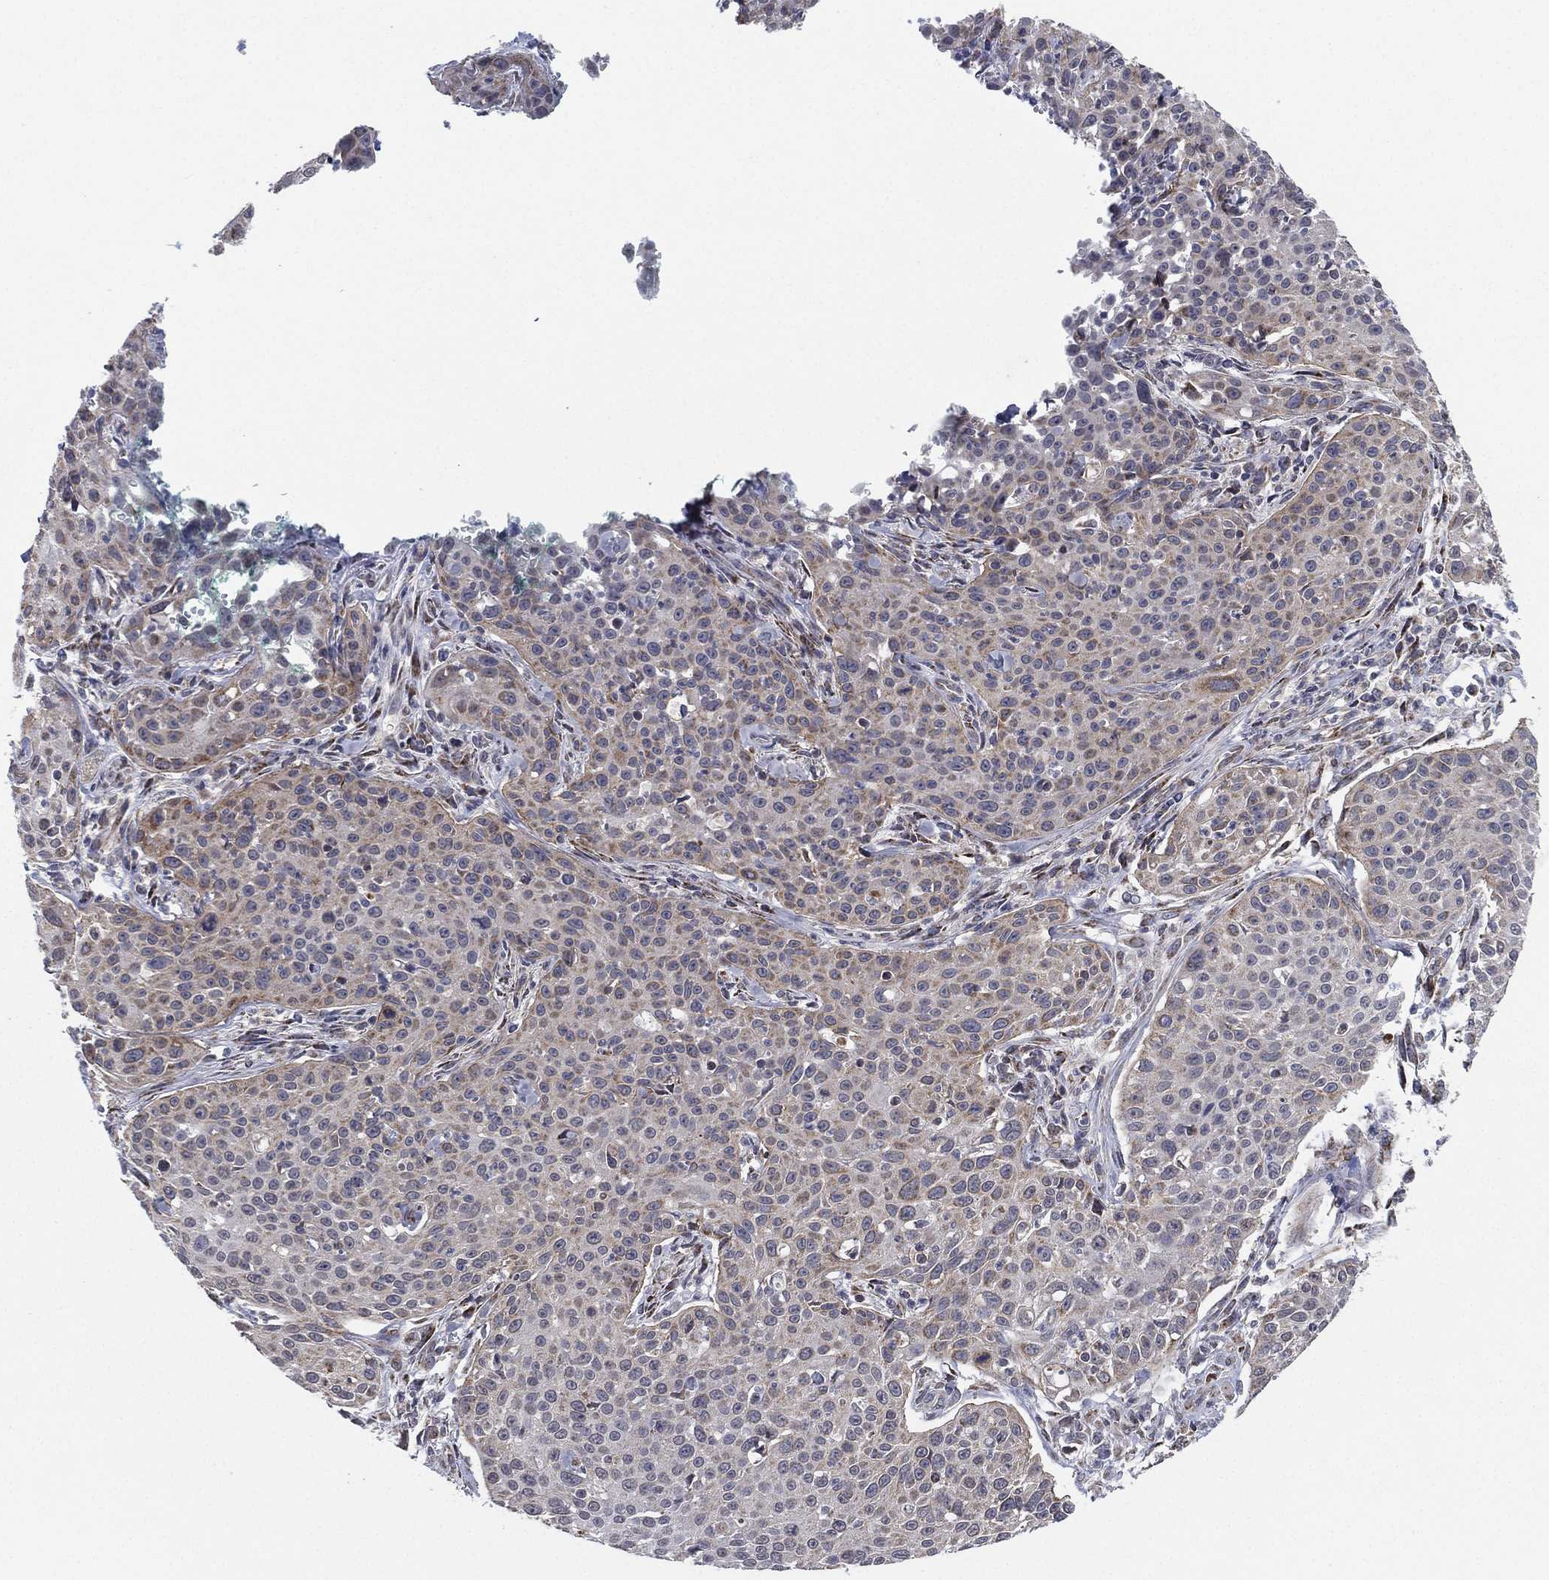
{"staining": {"intensity": "weak", "quantity": "<25%", "location": "cytoplasmic/membranous"}, "tissue": "cervical cancer", "cell_type": "Tumor cells", "image_type": "cancer", "snomed": [{"axis": "morphology", "description": "Squamous cell carcinoma, NOS"}, {"axis": "topography", "description": "Cervix"}], "caption": "DAB (3,3'-diaminobenzidine) immunohistochemical staining of cervical squamous cell carcinoma displays no significant expression in tumor cells.", "gene": "PSMG4", "patient": {"sex": "female", "age": 26}}